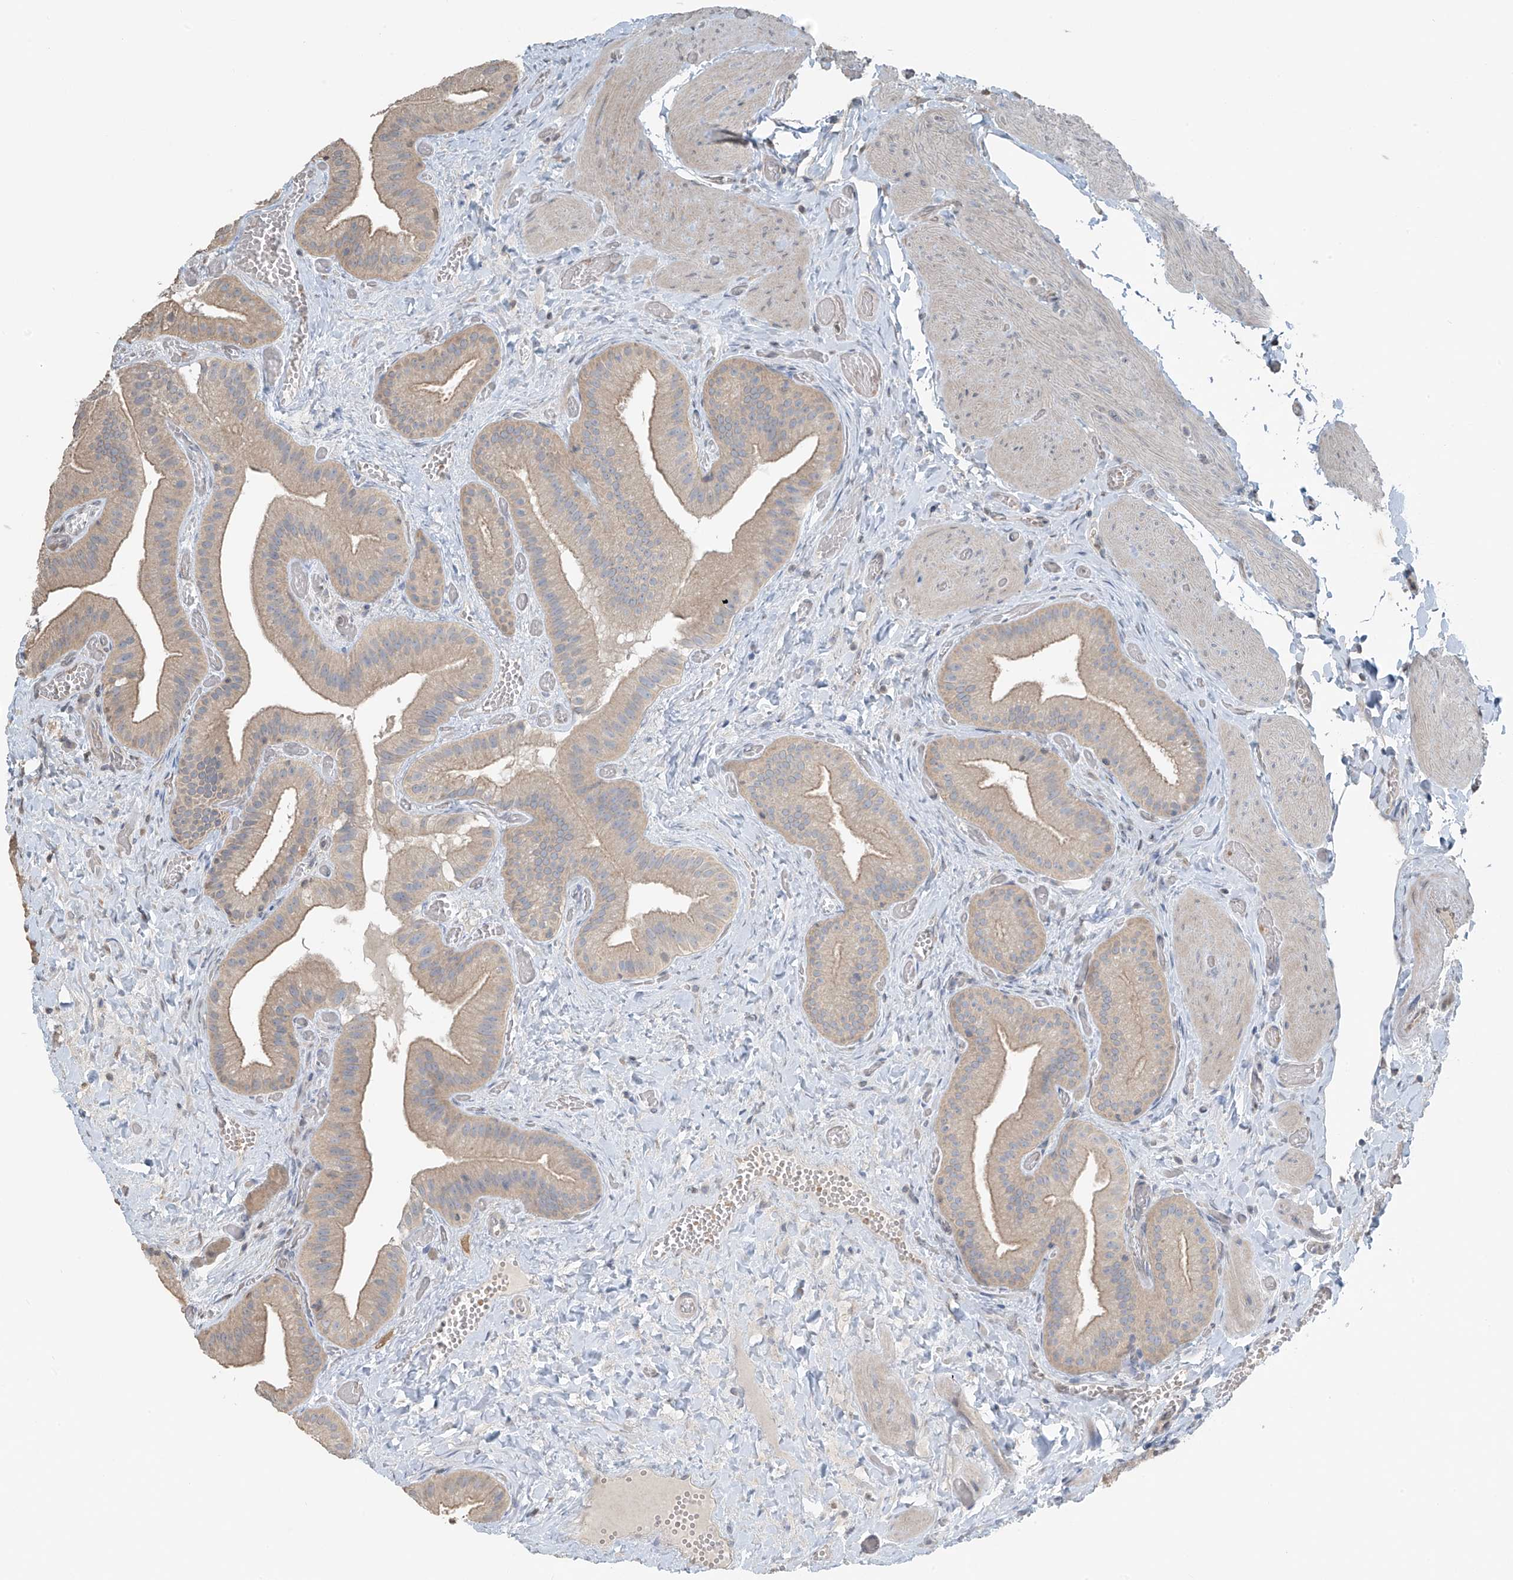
{"staining": {"intensity": "weak", "quantity": "25%-75%", "location": "cytoplasmic/membranous"}, "tissue": "gallbladder", "cell_type": "Glandular cells", "image_type": "normal", "snomed": [{"axis": "morphology", "description": "Normal tissue, NOS"}, {"axis": "topography", "description": "Gallbladder"}], "caption": "Immunohistochemical staining of benign human gallbladder exhibits 25%-75% levels of weak cytoplasmic/membranous protein expression in approximately 25%-75% of glandular cells. The staining is performed using DAB (3,3'-diaminobenzidine) brown chromogen to label protein expression. The nuclei are counter-stained blue using hematoxylin.", "gene": "HOXA11", "patient": {"sex": "female", "age": 64}}